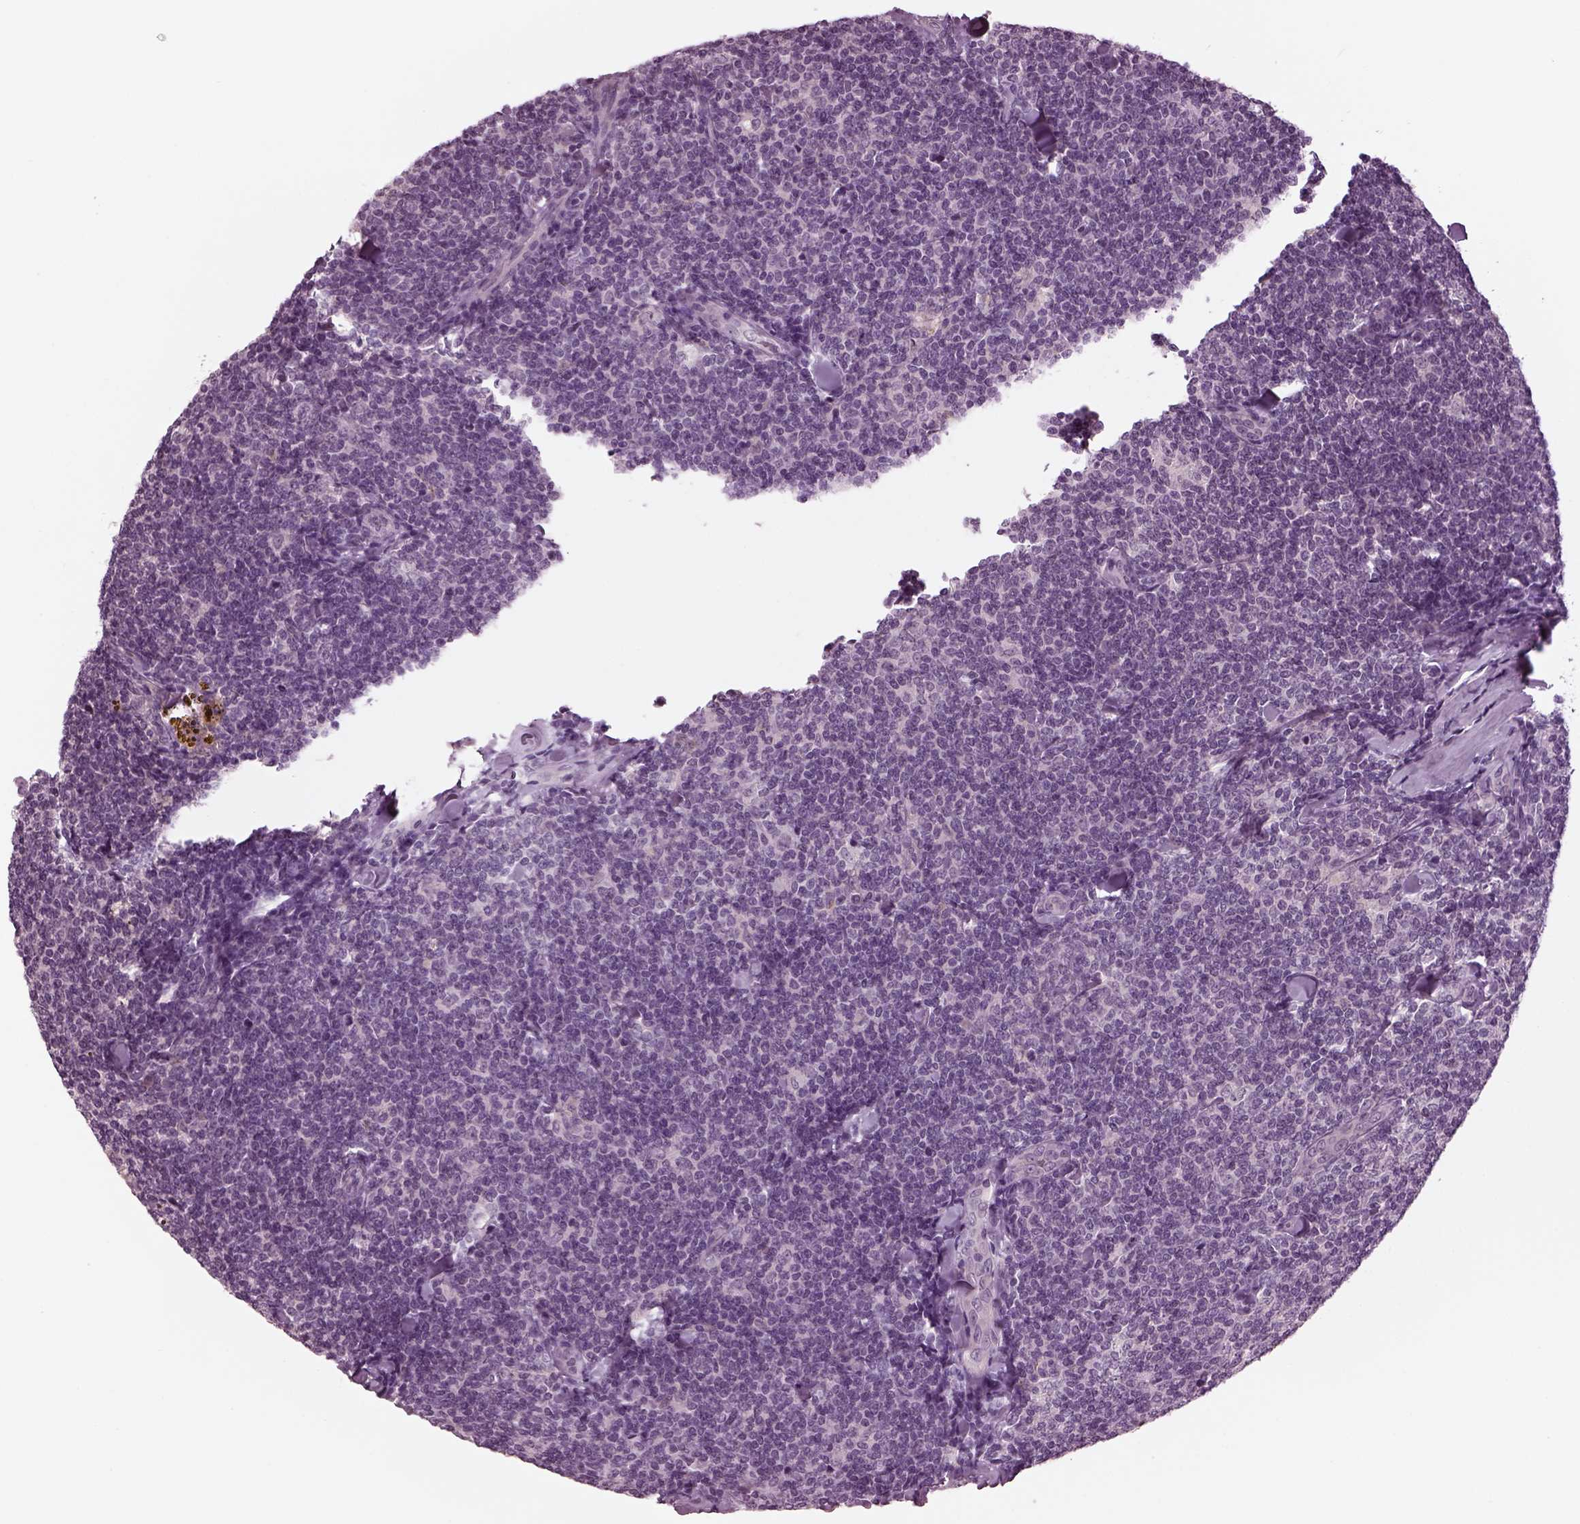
{"staining": {"intensity": "negative", "quantity": "none", "location": "none"}, "tissue": "lymphoma", "cell_type": "Tumor cells", "image_type": "cancer", "snomed": [{"axis": "morphology", "description": "Malignant lymphoma, non-Hodgkin's type, Low grade"}, {"axis": "topography", "description": "Lymph node"}], "caption": "Lymphoma was stained to show a protein in brown. There is no significant expression in tumor cells.", "gene": "CLCN4", "patient": {"sex": "female", "age": 56}}